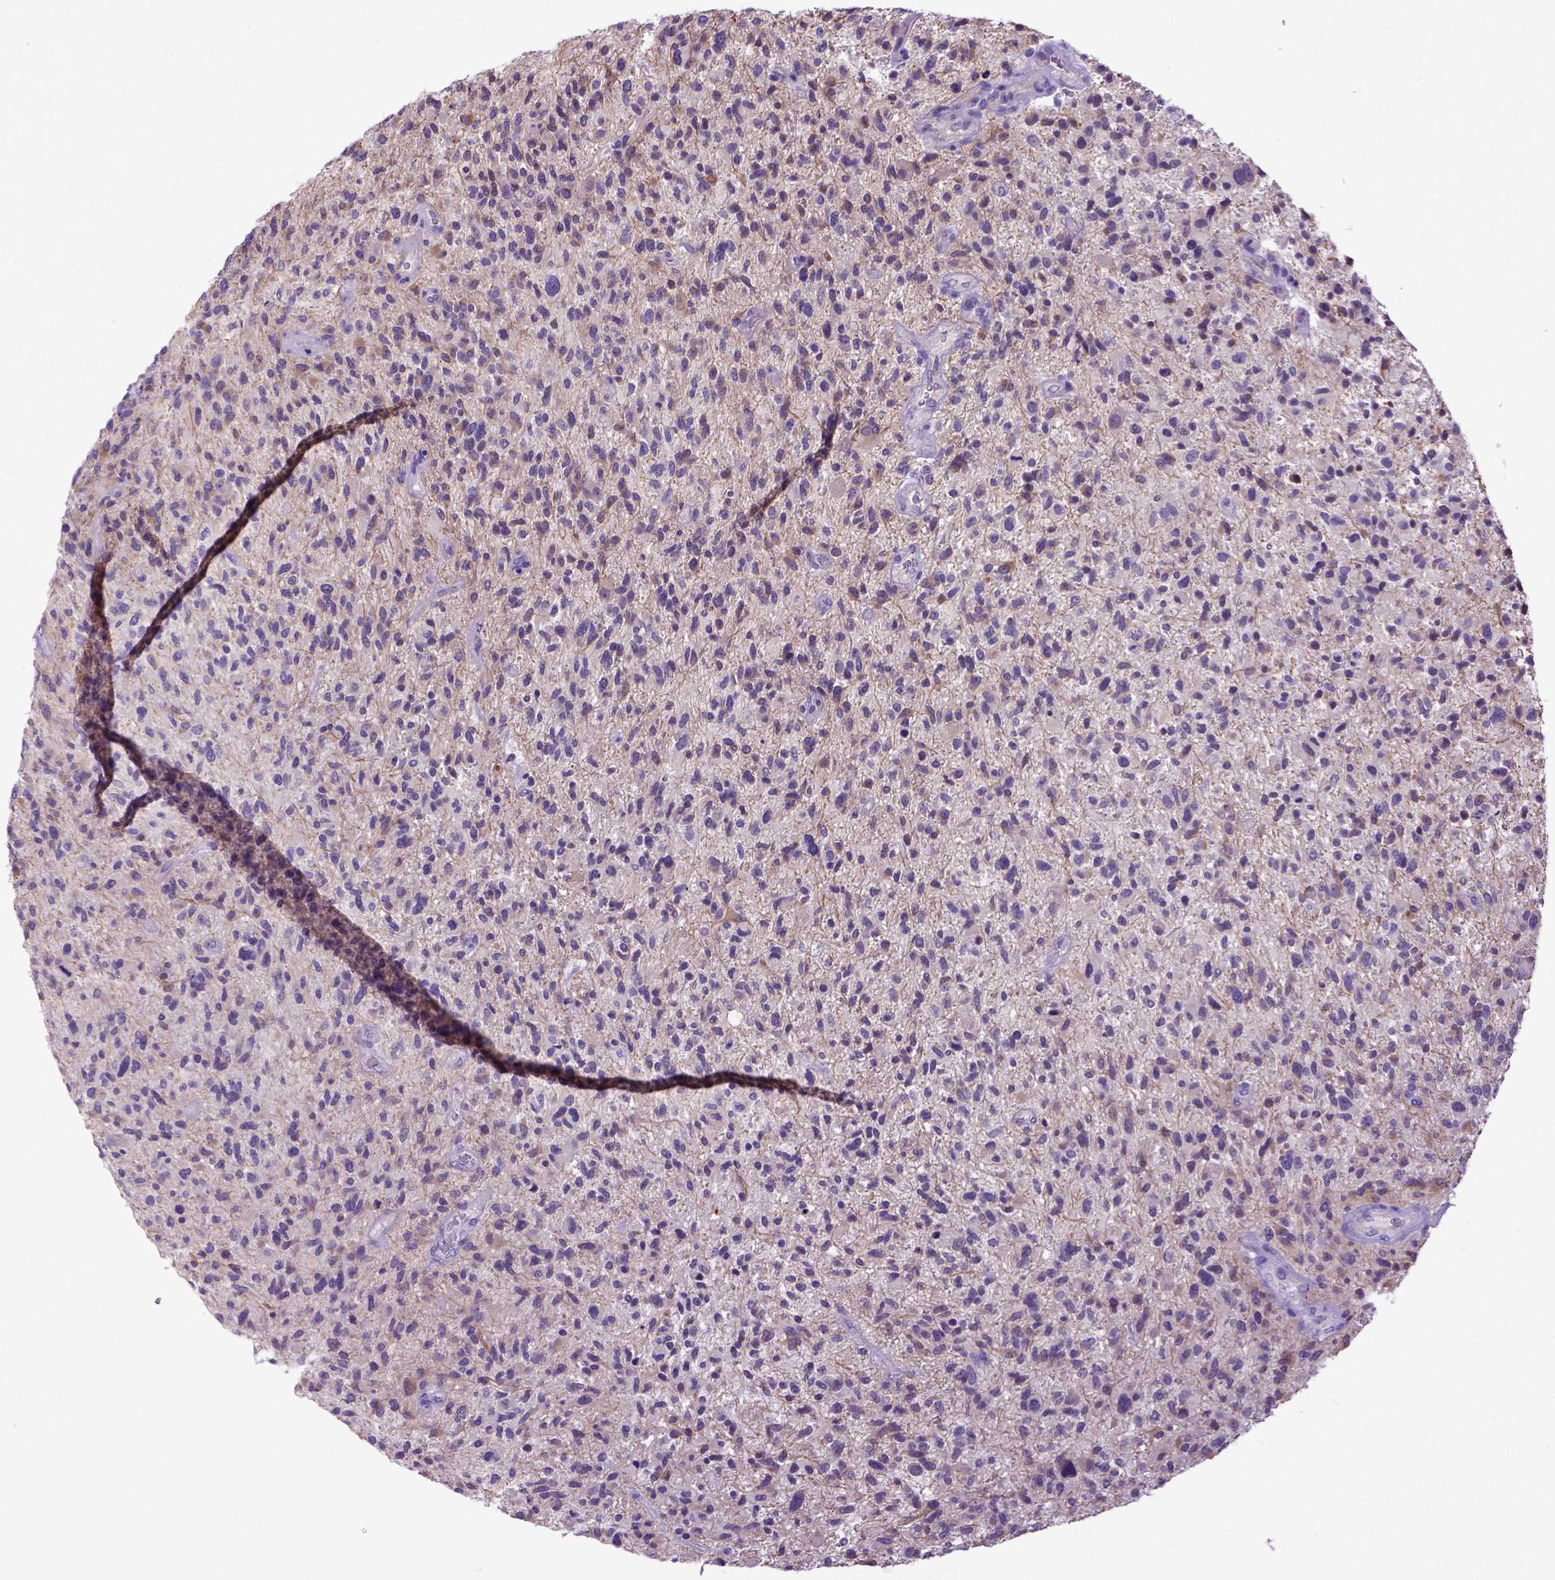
{"staining": {"intensity": "weak", "quantity": "<25%", "location": "cytoplasmic/membranous"}, "tissue": "glioma", "cell_type": "Tumor cells", "image_type": "cancer", "snomed": [{"axis": "morphology", "description": "Glioma, malignant, High grade"}, {"axis": "topography", "description": "Brain"}], "caption": "IHC image of malignant high-grade glioma stained for a protein (brown), which demonstrates no positivity in tumor cells.", "gene": "NEK5", "patient": {"sex": "male", "age": 47}}